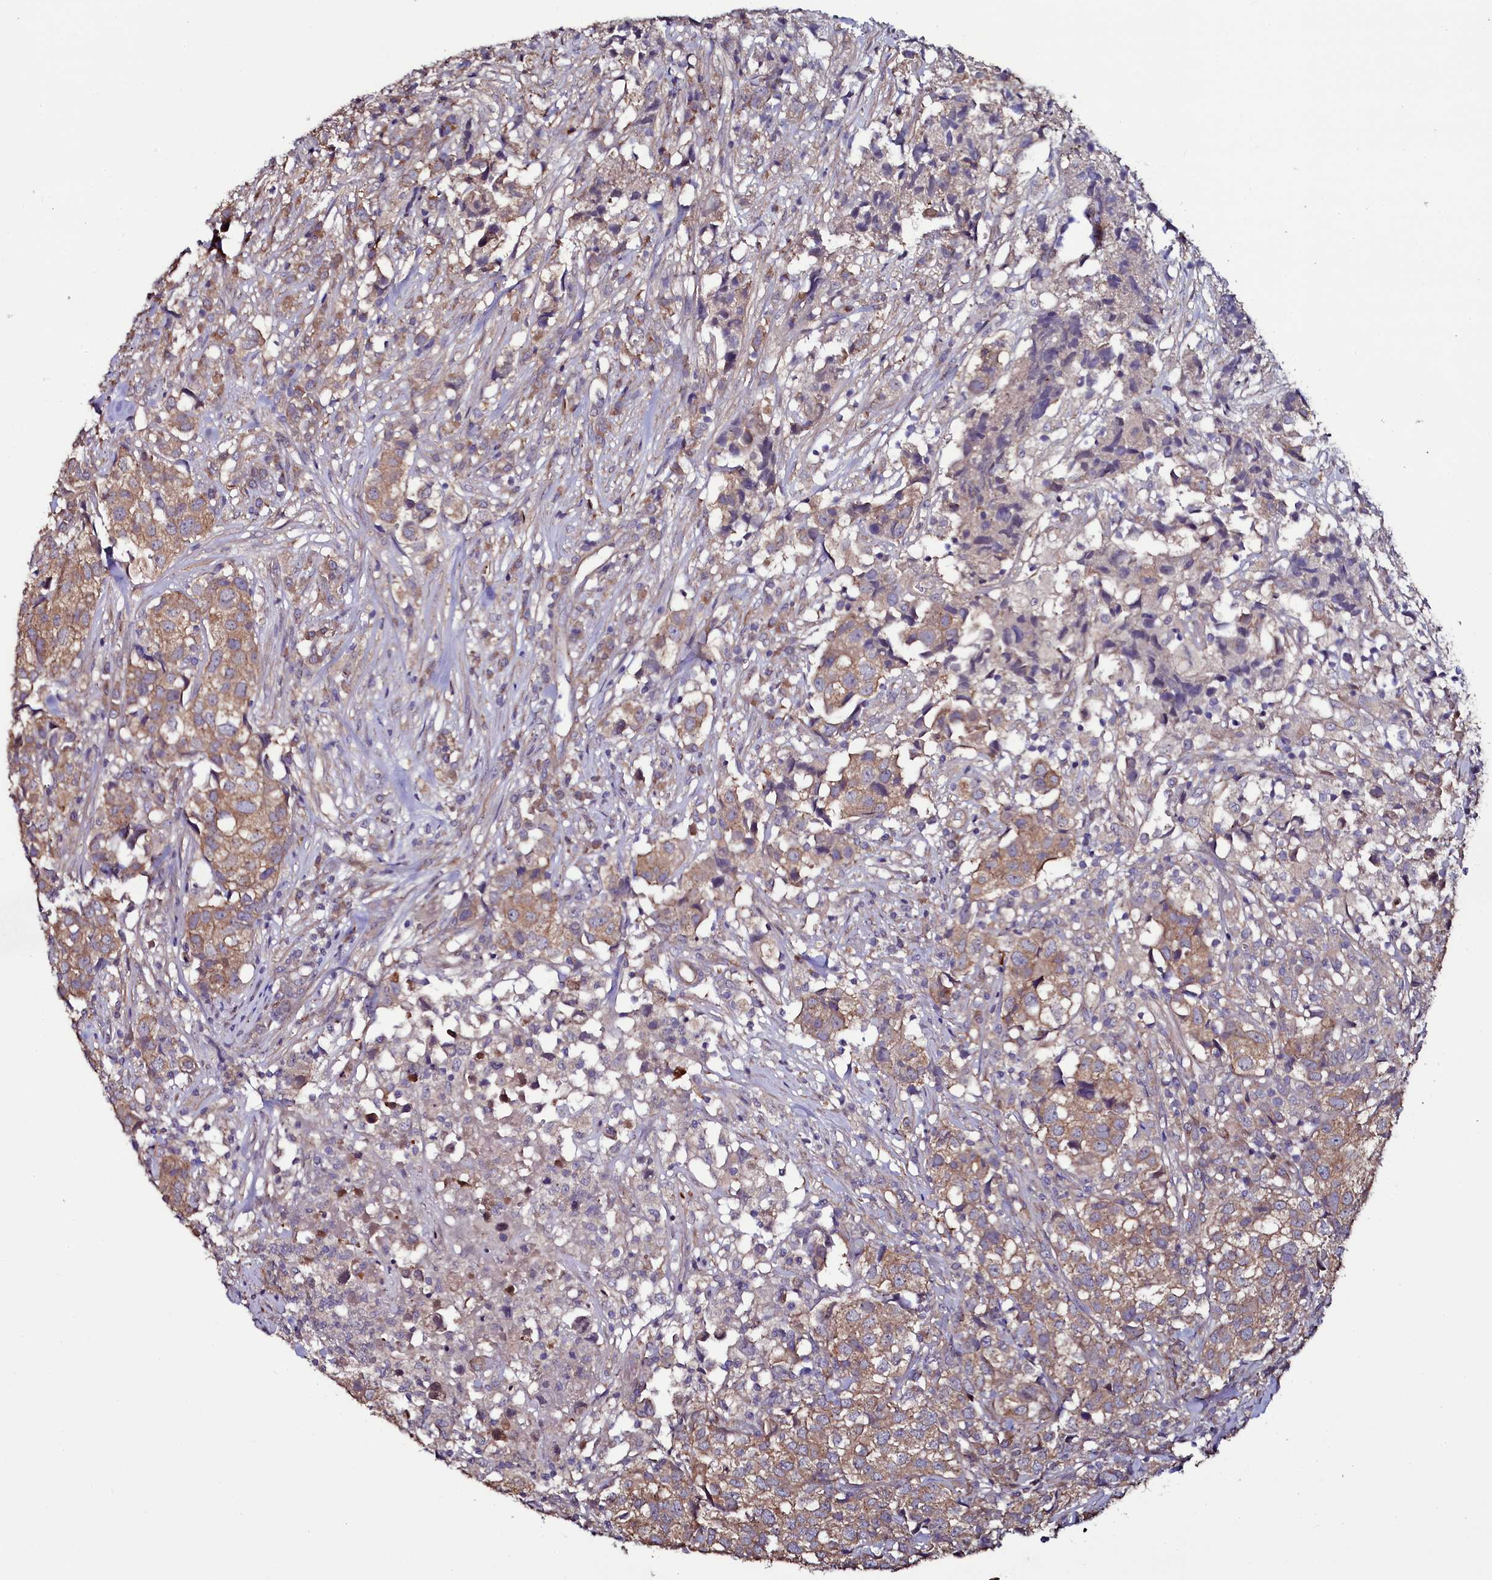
{"staining": {"intensity": "moderate", "quantity": ">75%", "location": "cytoplasmic/membranous"}, "tissue": "urothelial cancer", "cell_type": "Tumor cells", "image_type": "cancer", "snomed": [{"axis": "morphology", "description": "Urothelial carcinoma, High grade"}, {"axis": "topography", "description": "Urinary bladder"}], "caption": "Immunohistochemical staining of human urothelial carcinoma (high-grade) displays medium levels of moderate cytoplasmic/membranous expression in approximately >75% of tumor cells. The staining was performed using DAB to visualize the protein expression in brown, while the nuclei were stained in blue with hematoxylin (Magnification: 20x).", "gene": "USPL1", "patient": {"sex": "female", "age": 75}}